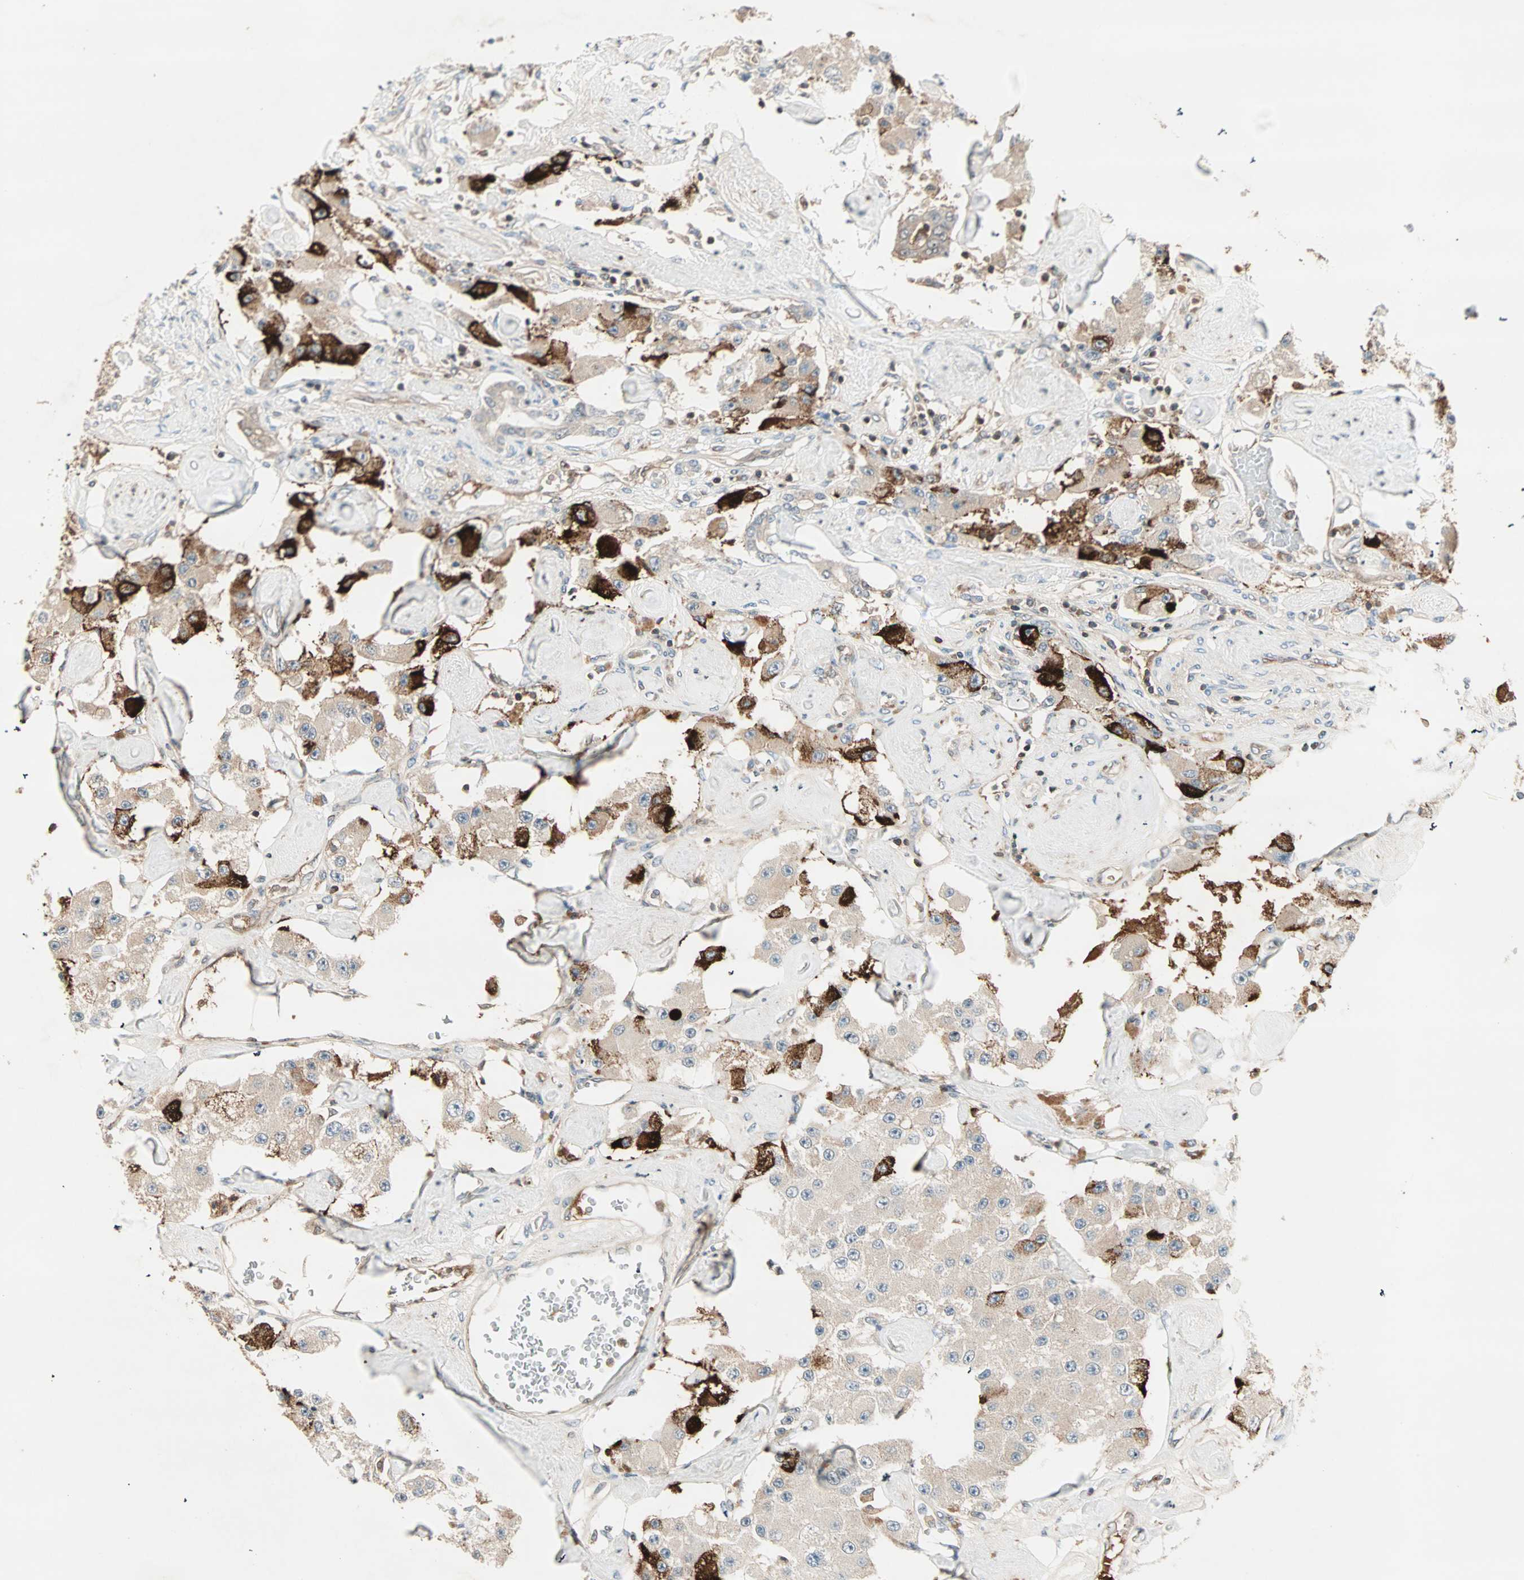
{"staining": {"intensity": "strong", "quantity": "25%-75%", "location": "cytoplasmic/membranous"}, "tissue": "carcinoid", "cell_type": "Tumor cells", "image_type": "cancer", "snomed": [{"axis": "morphology", "description": "Carcinoid, malignant, NOS"}, {"axis": "topography", "description": "Pancreas"}], "caption": "Malignant carcinoid stained with DAB (3,3'-diaminobenzidine) IHC shows high levels of strong cytoplasmic/membranous staining in approximately 25%-75% of tumor cells.", "gene": "TEC", "patient": {"sex": "male", "age": 41}}